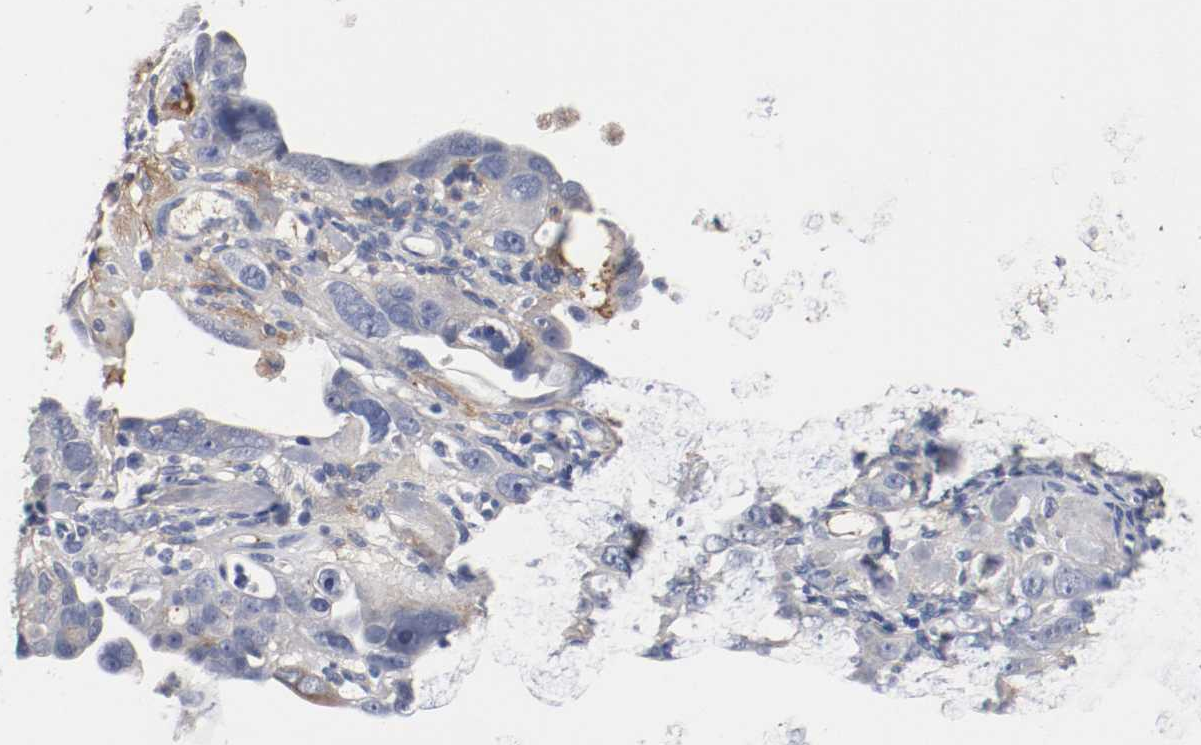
{"staining": {"intensity": "moderate", "quantity": "<25%", "location": "cytoplasmic/membranous"}, "tissue": "ovarian cancer", "cell_type": "Tumor cells", "image_type": "cancer", "snomed": [{"axis": "morphology", "description": "Cystadenocarcinoma, serous, NOS"}, {"axis": "topography", "description": "Ovary"}], "caption": "This image demonstrates immunohistochemistry staining of ovarian cancer, with low moderate cytoplasmic/membranous expression in approximately <25% of tumor cells.", "gene": "TNC", "patient": {"sex": "female", "age": 66}}